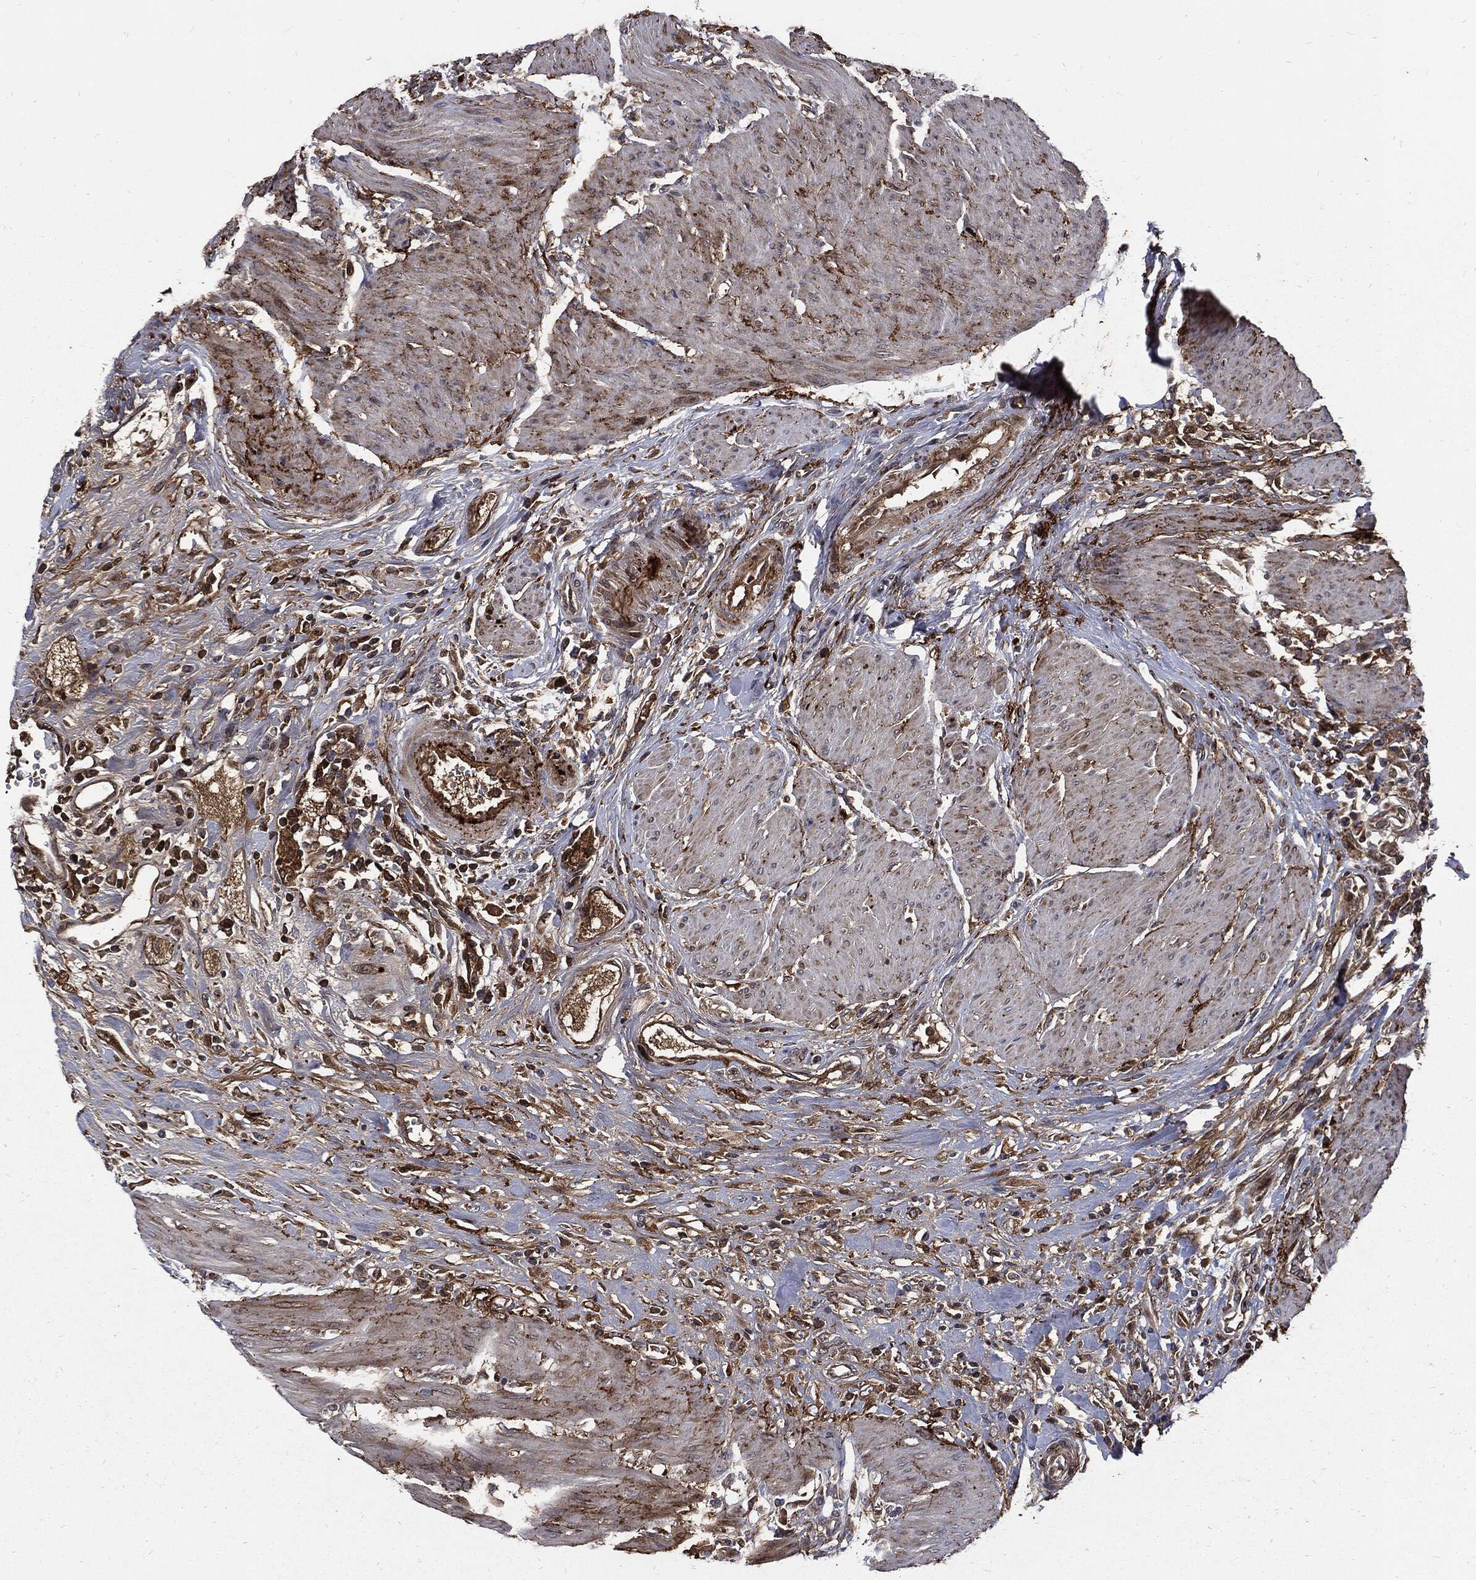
{"staining": {"intensity": "moderate", "quantity": "25%-75%", "location": "cytoplasmic/membranous"}, "tissue": "urothelial cancer", "cell_type": "Tumor cells", "image_type": "cancer", "snomed": [{"axis": "morphology", "description": "Urothelial carcinoma, High grade"}, {"axis": "topography", "description": "Urinary bladder"}], "caption": "IHC (DAB) staining of urothelial cancer shows moderate cytoplasmic/membranous protein expression in approximately 25%-75% of tumor cells.", "gene": "CLU", "patient": {"sex": "male", "age": 35}}